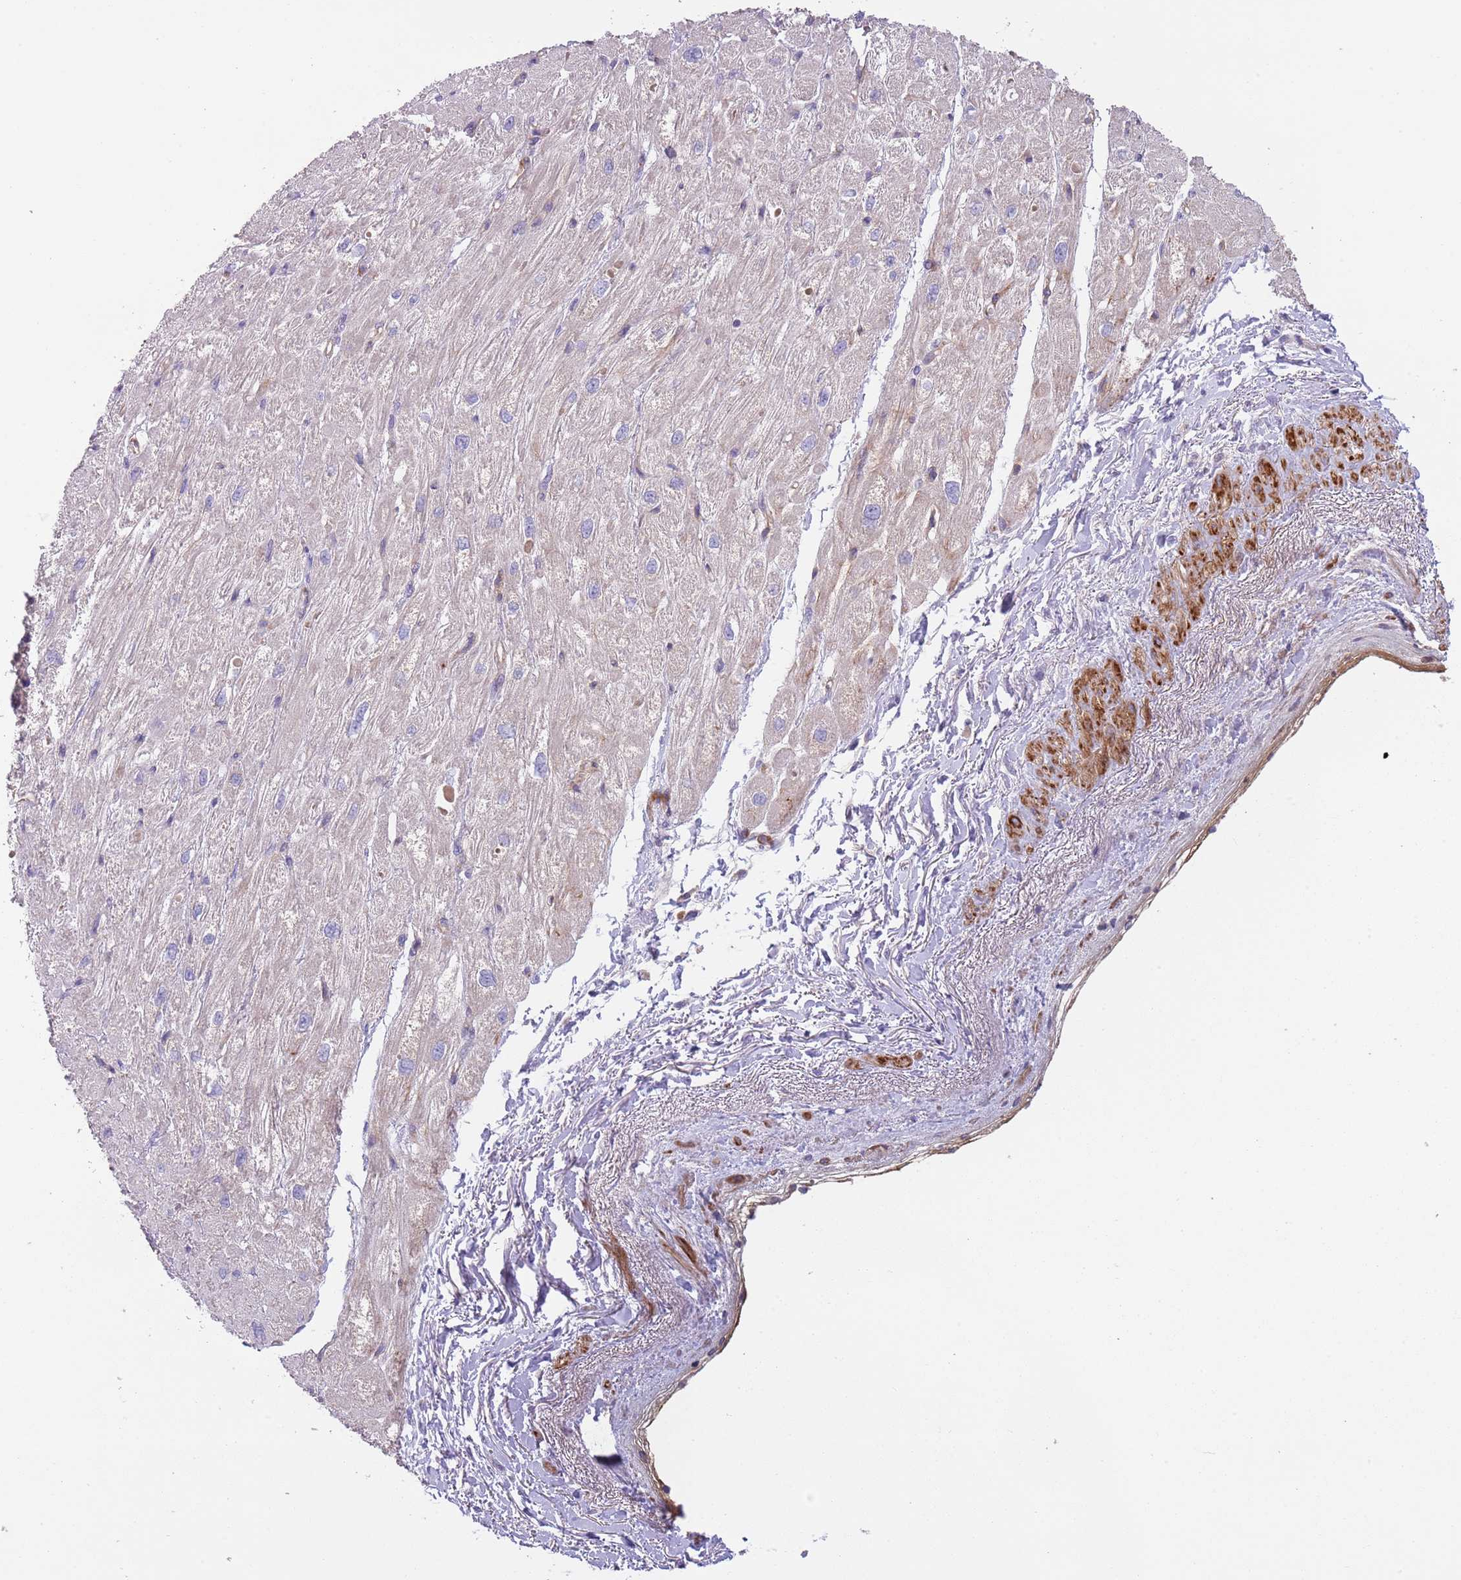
{"staining": {"intensity": "negative", "quantity": "none", "location": "none"}, "tissue": "heart muscle", "cell_type": "Cardiomyocytes", "image_type": "normal", "snomed": [{"axis": "morphology", "description": "Normal tissue, NOS"}, {"axis": "topography", "description": "Heart"}], "caption": "Heart muscle stained for a protein using immunohistochemistry (IHC) reveals no staining cardiomyocytes.", "gene": "TINAGL1", "patient": {"sex": "male", "age": 65}}